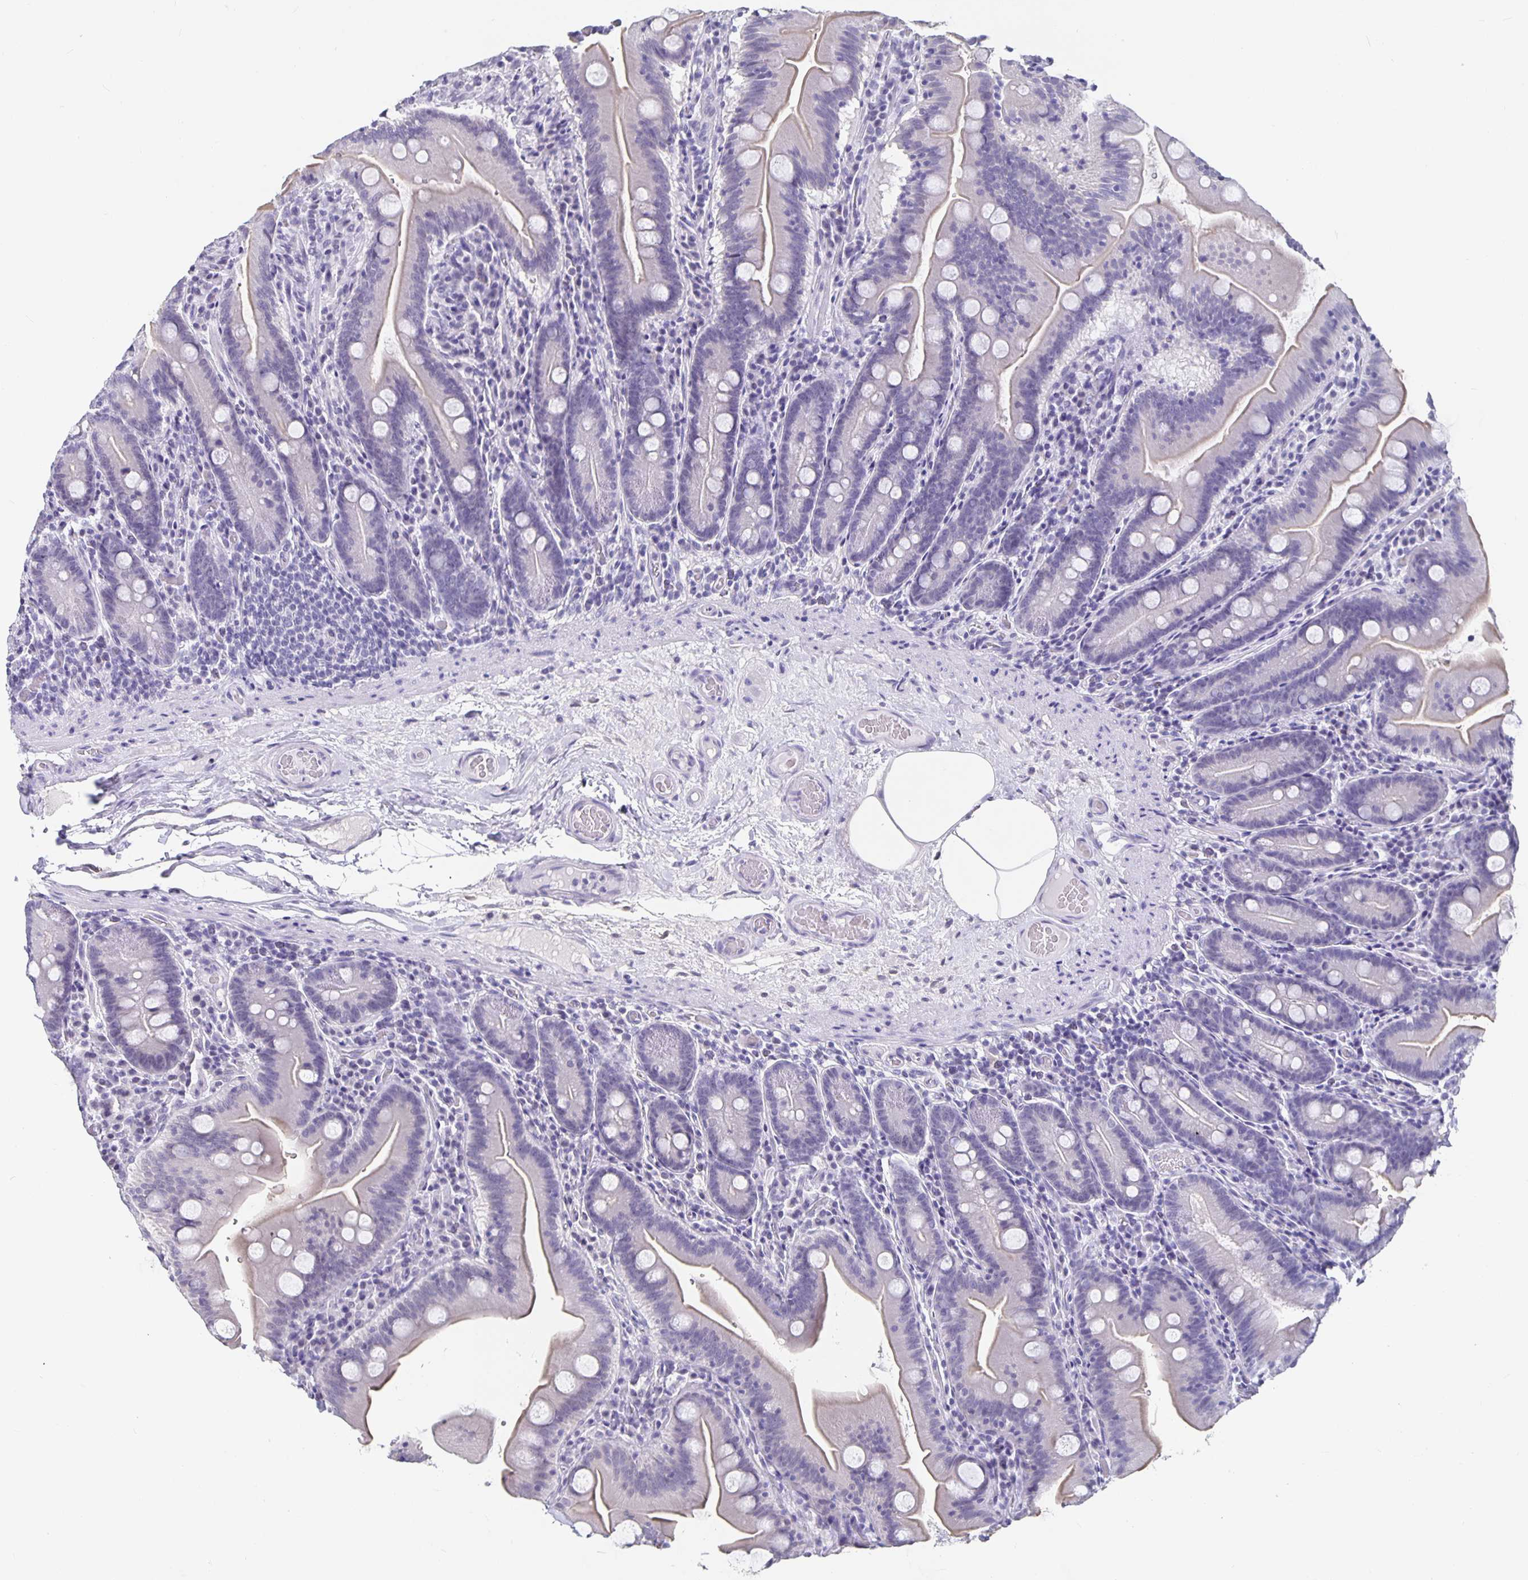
{"staining": {"intensity": "weak", "quantity": "<25%", "location": "cytoplasmic/membranous"}, "tissue": "small intestine", "cell_type": "Glandular cells", "image_type": "normal", "snomed": [{"axis": "morphology", "description": "Normal tissue, NOS"}, {"axis": "topography", "description": "Small intestine"}], "caption": "Immunohistochemical staining of unremarkable human small intestine shows no significant staining in glandular cells. Nuclei are stained in blue.", "gene": "OLIG2", "patient": {"sex": "male", "age": 37}}